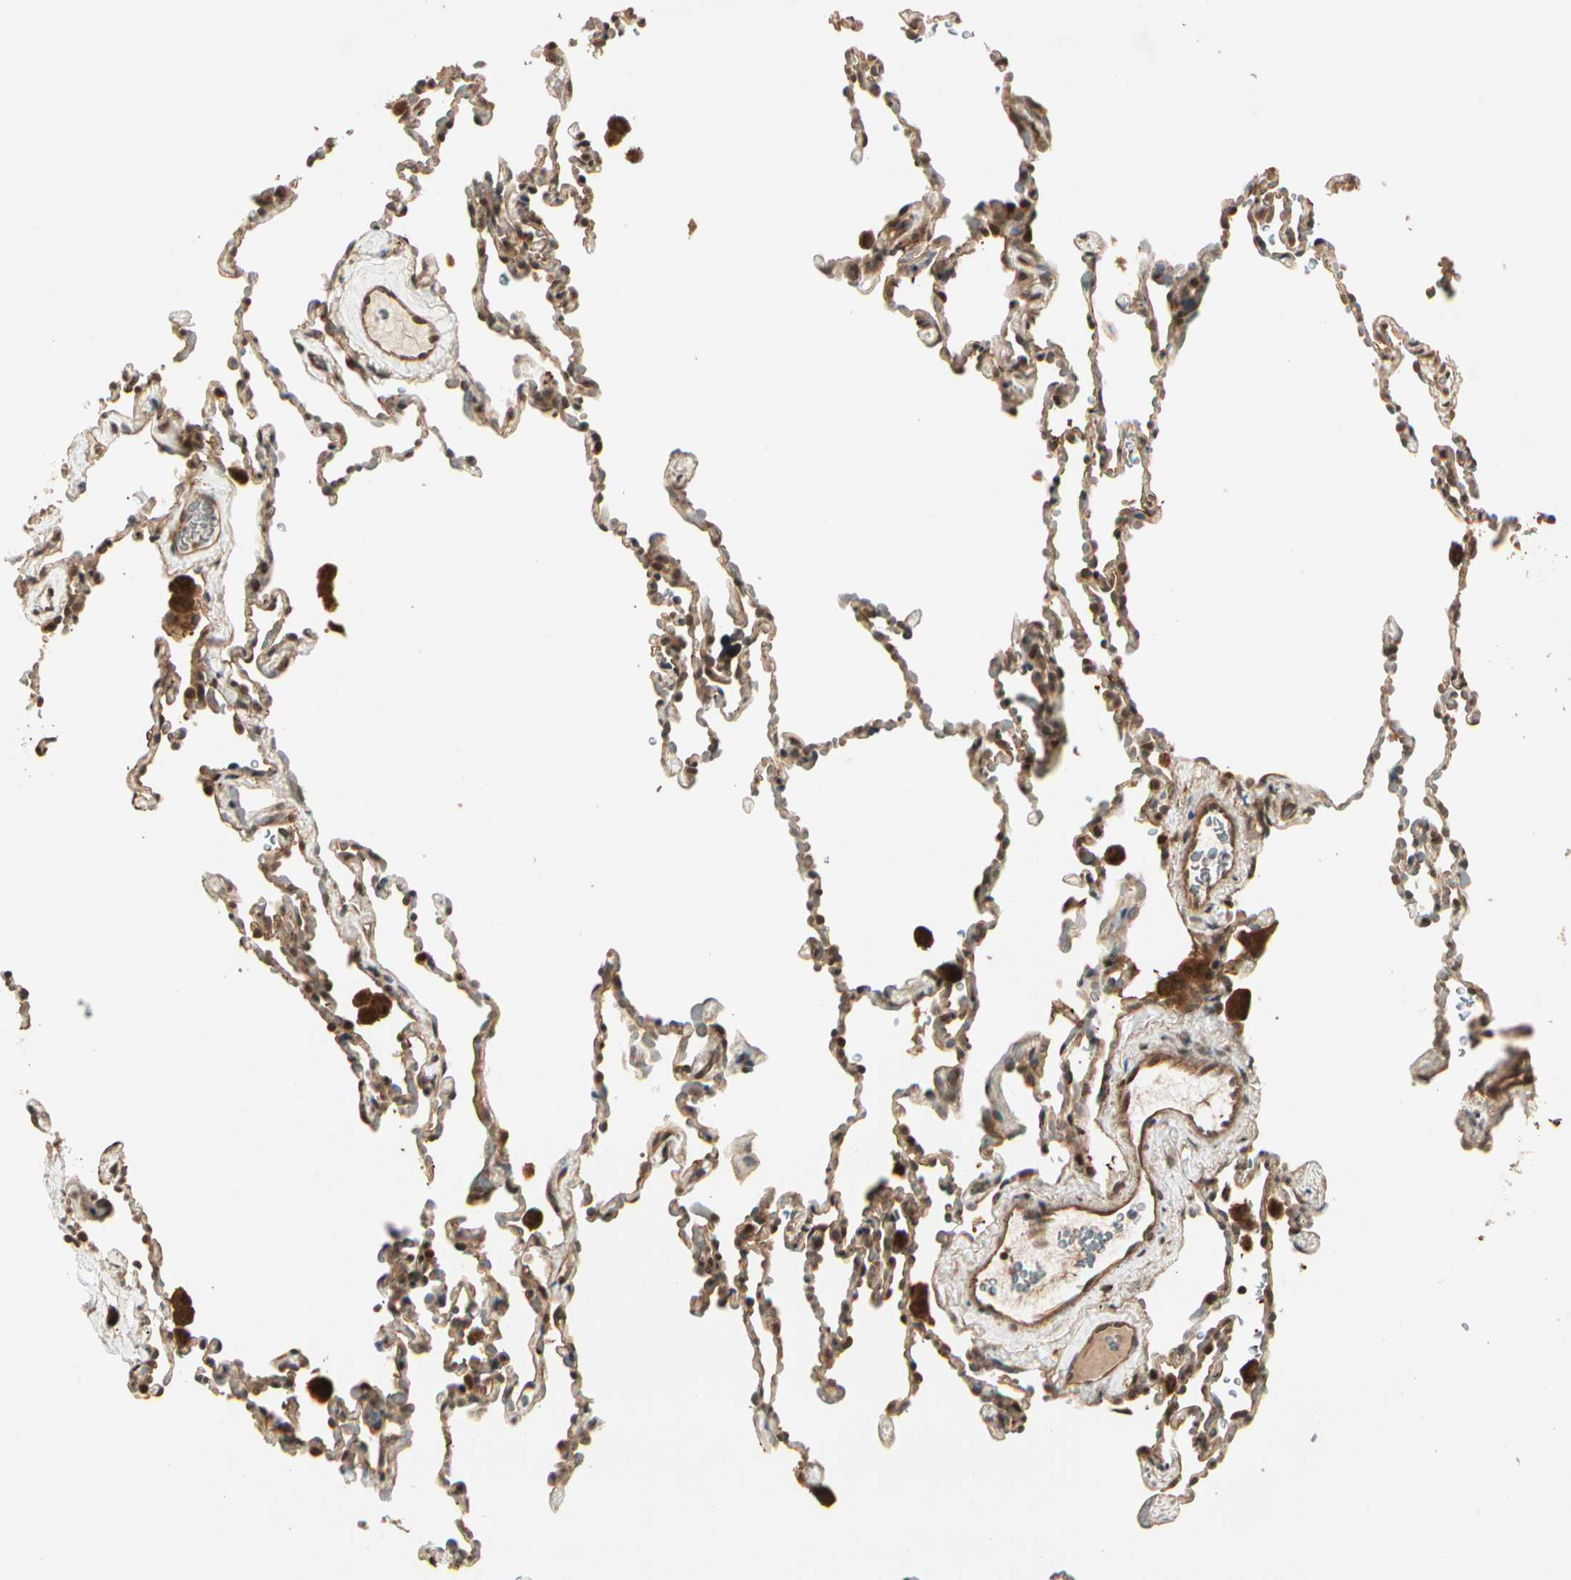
{"staining": {"intensity": "weak", "quantity": "25%-75%", "location": "cytoplasmic/membranous"}, "tissue": "lung", "cell_type": "Alveolar cells", "image_type": "normal", "snomed": [{"axis": "morphology", "description": "Normal tissue, NOS"}, {"axis": "morphology", "description": "Soft tissue tumor metastatic"}, {"axis": "topography", "description": "Lung"}], "caption": "Lung stained with immunohistochemistry exhibits weak cytoplasmic/membranous staining in approximately 25%-75% of alveolar cells.", "gene": "GLUL", "patient": {"sex": "male", "age": 59}}